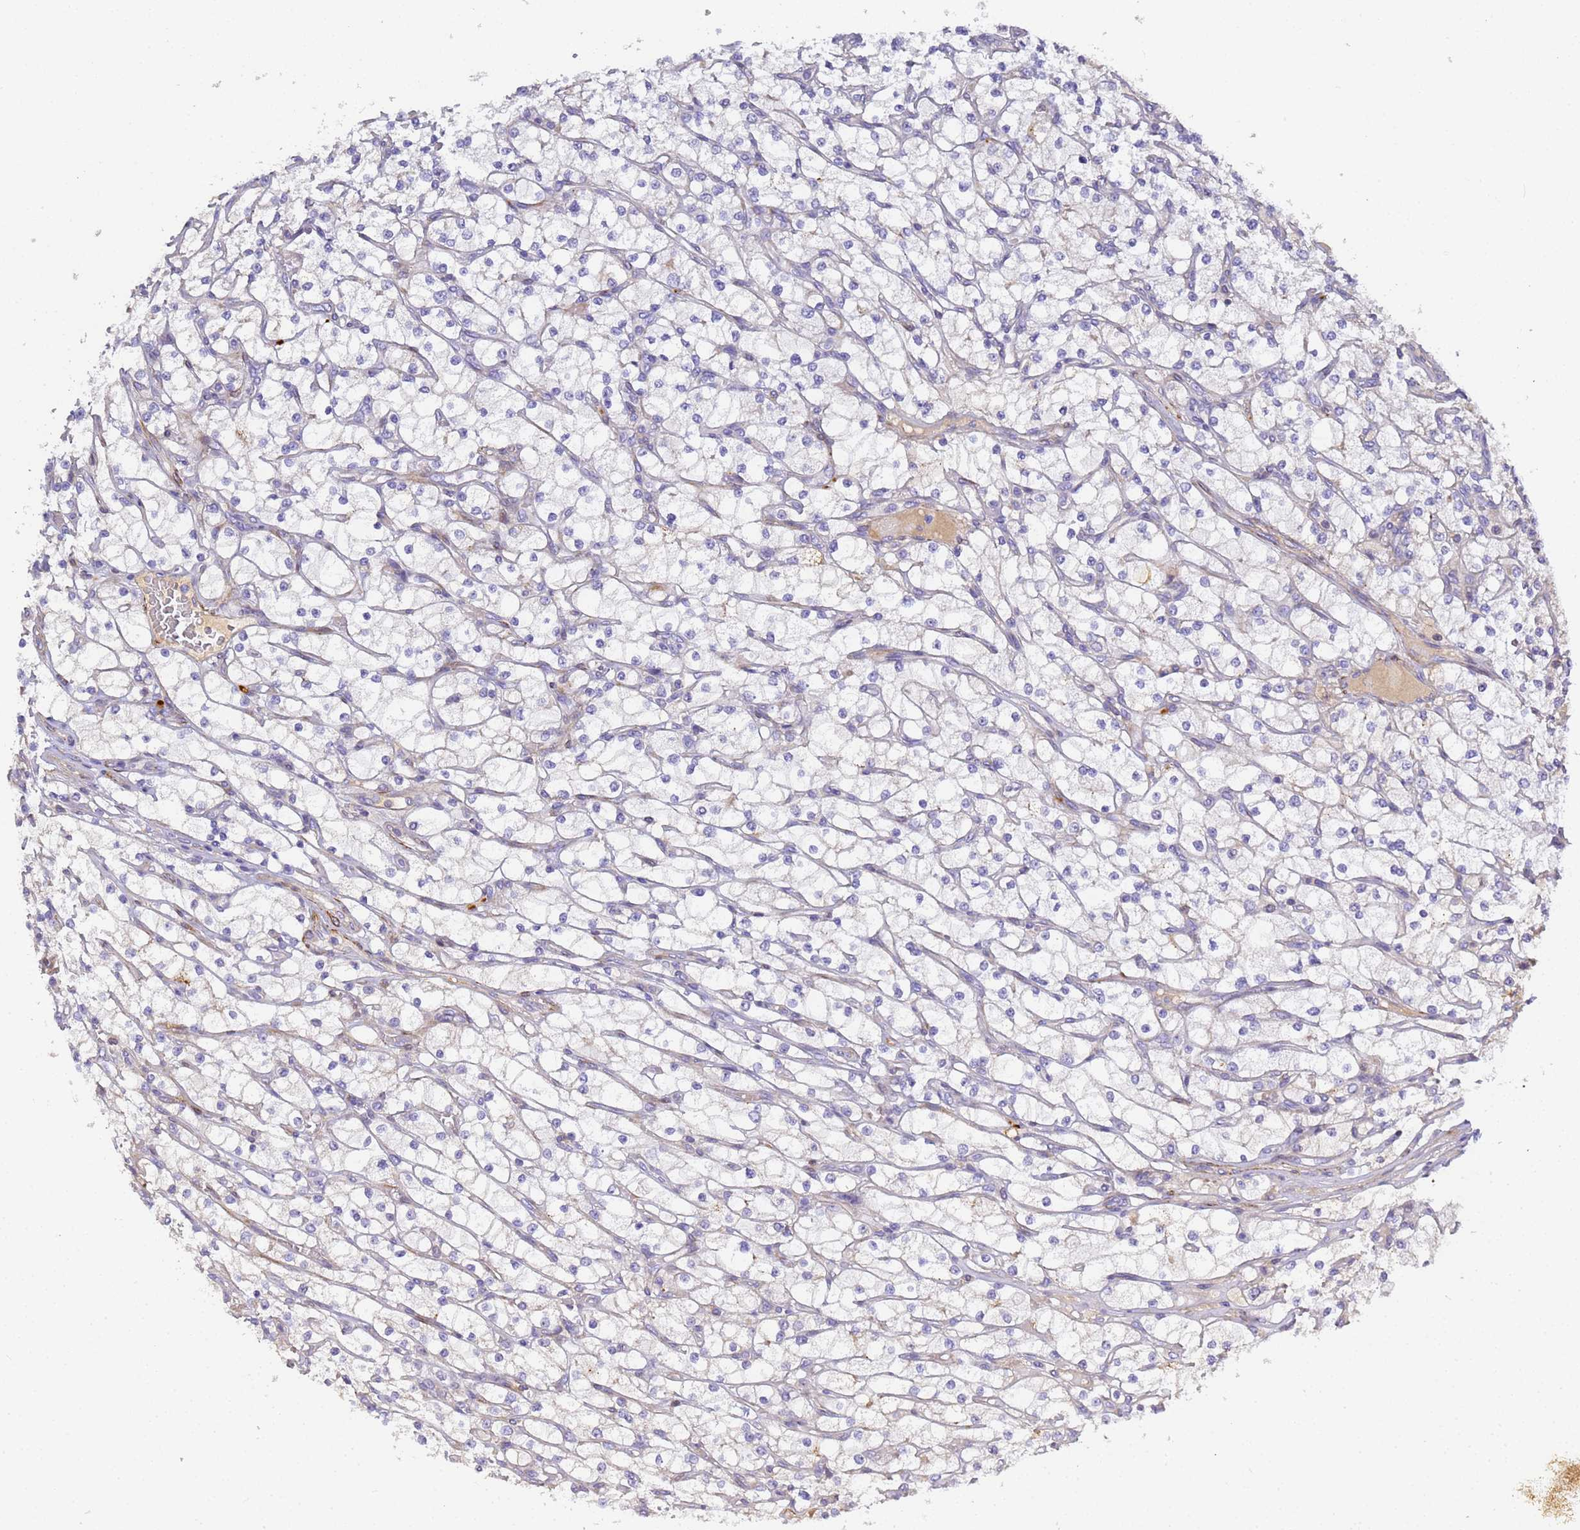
{"staining": {"intensity": "negative", "quantity": "none", "location": "none"}, "tissue": "renal cancer", "cell_type": "Tumor cells", "image_type": "cancer", "snomed": [{"axis": "morphology", "description": "Adenocarcinoma, NOS"}, {"axis": "topography", "description": "Kidney"}], "caption": "The photomicrograph displays no staining of tumor cells in renal cancer (adenocarcinoma).", "gene": "CFH", "patient": {"sex": "male", "age": 80}}